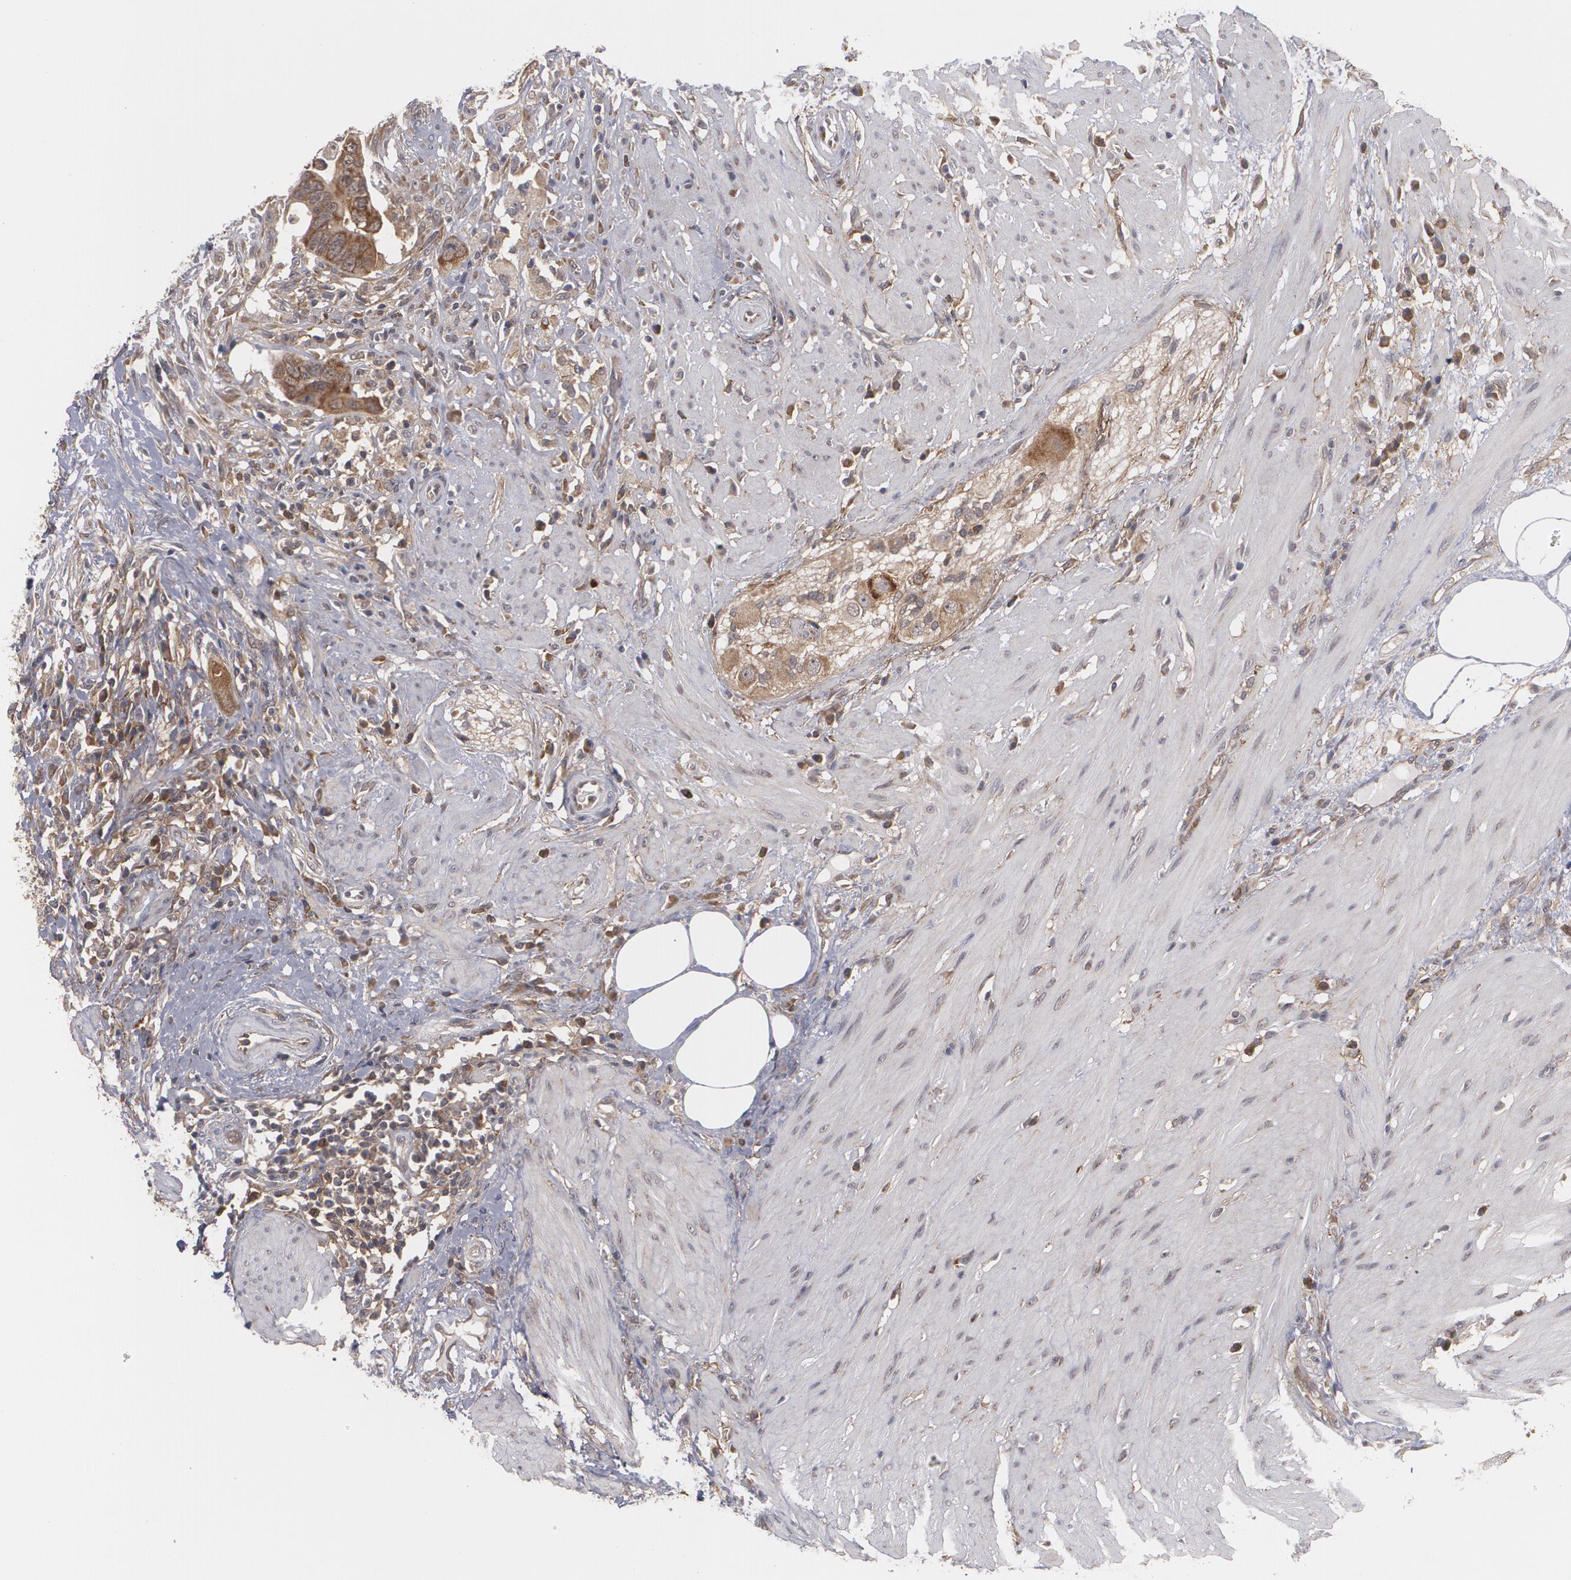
{"staining": {"intensity": "moderate", "quantity": ">75%", "location": "cytoplasmic/membranous"}, "tissue": "colorectal cancer", "cell_type": "Tumor cells", "image_type": "cancer", "snomed": [{"axis": "morphology", "description": "Adenocarcinoma, NOS"}, {"axis": "topography", "description": "Rectum"}], "caption": "Immunohistochemistry of colorectal cancer shows medium levels of moderate cytoplasmic/membranous staining in about >75% of tumor cells.", "gene": "BMP6", "patient": {"sex": "male", "age": 53}}